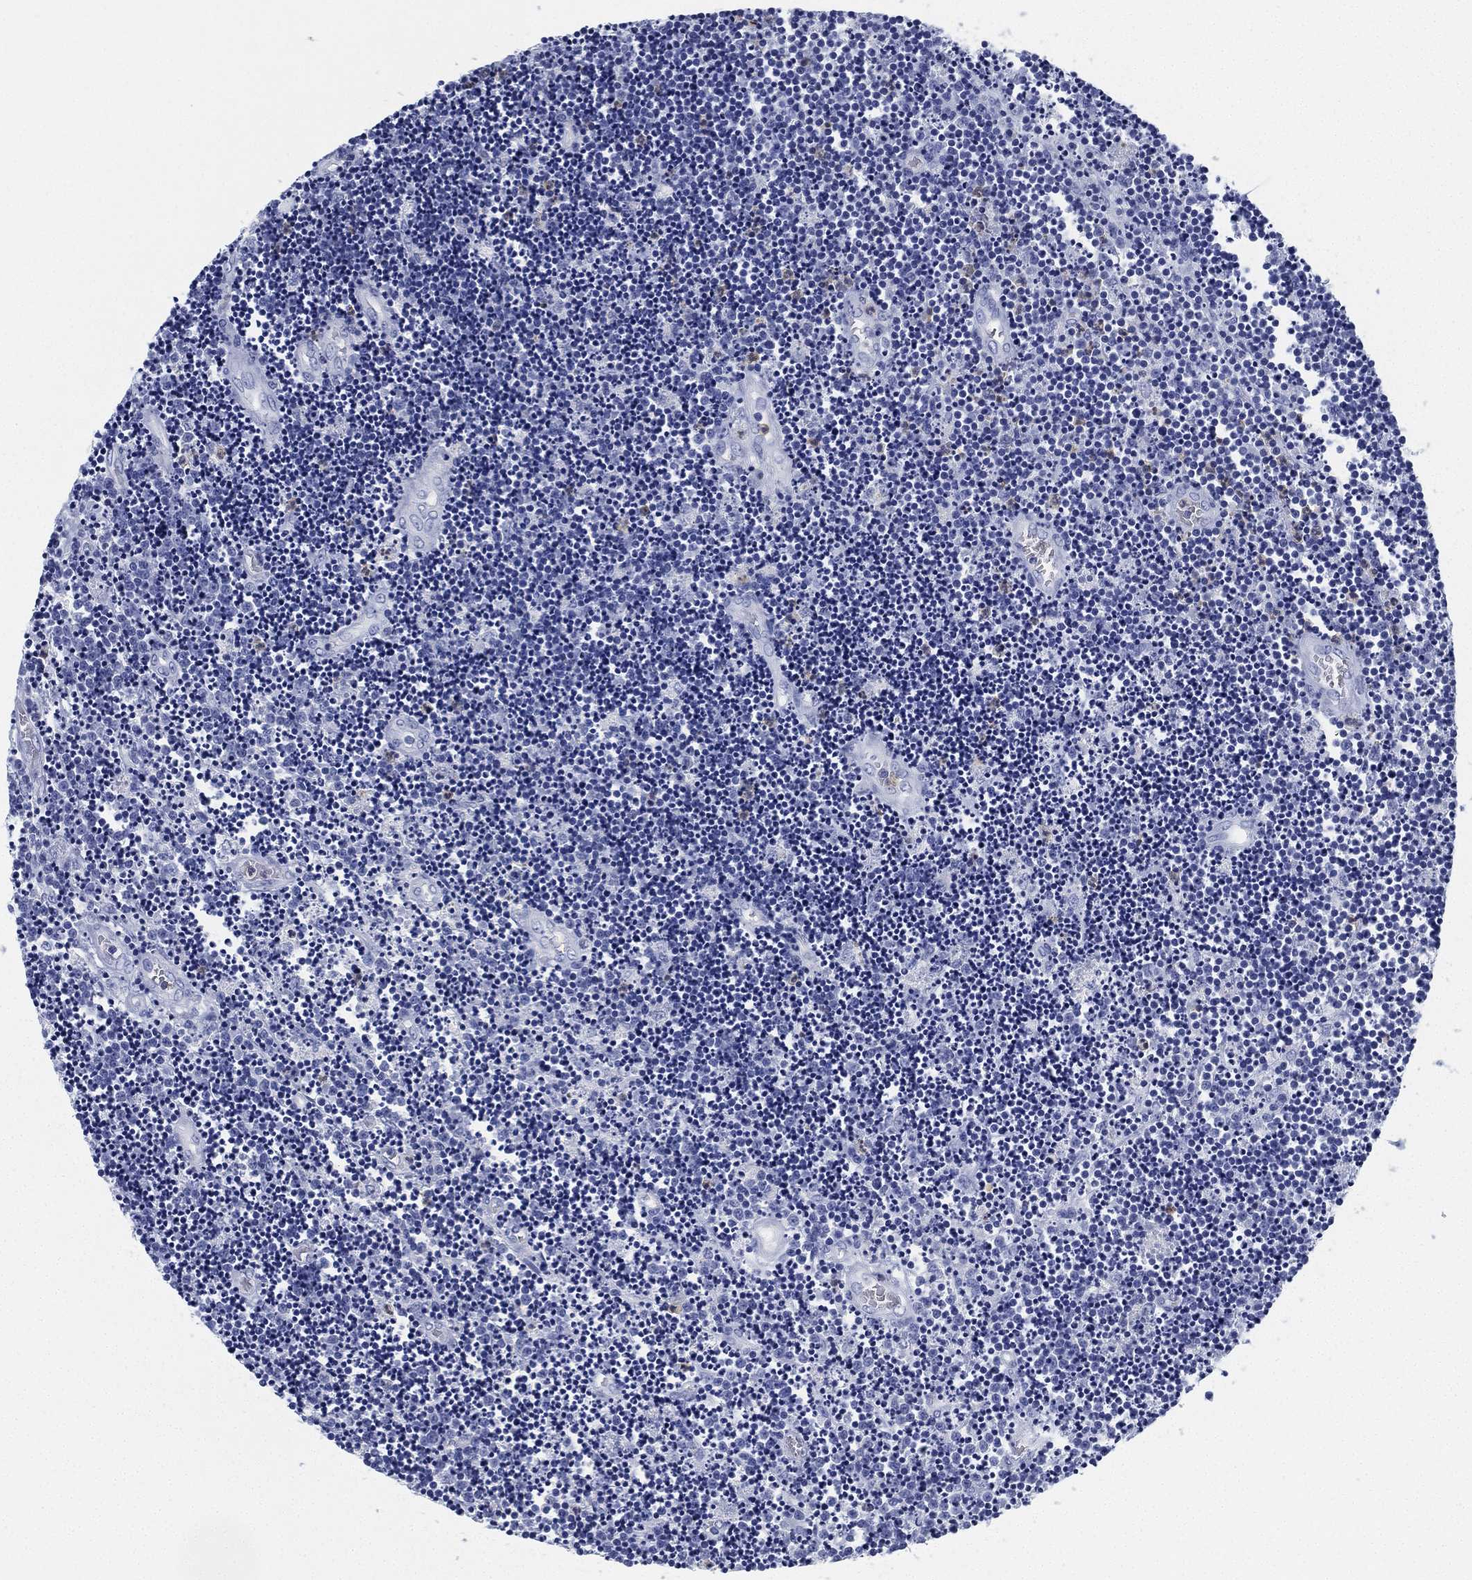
{"staining": {"intensity": "negative", "quantity": "none", "location": "none"}, "tissue": "lymphoma", "cell_type": "Tumor cells", "image_type": "cancer", "snomed": [{"axis": "morphology", "description": "Malignant lymphoma, non-Hodgkin's type, Low grade"}, {"axis": "topography", "description": "Brain"}], "caption": "Human malignant lymphoma, non-Hodgkin's type (low-grade) stained for a protein using immunohistochemistry (IHC) reveals no staining in tumor cells.", "gene": "DEFB121", "patient": {"sex": "female", "age": 66}}